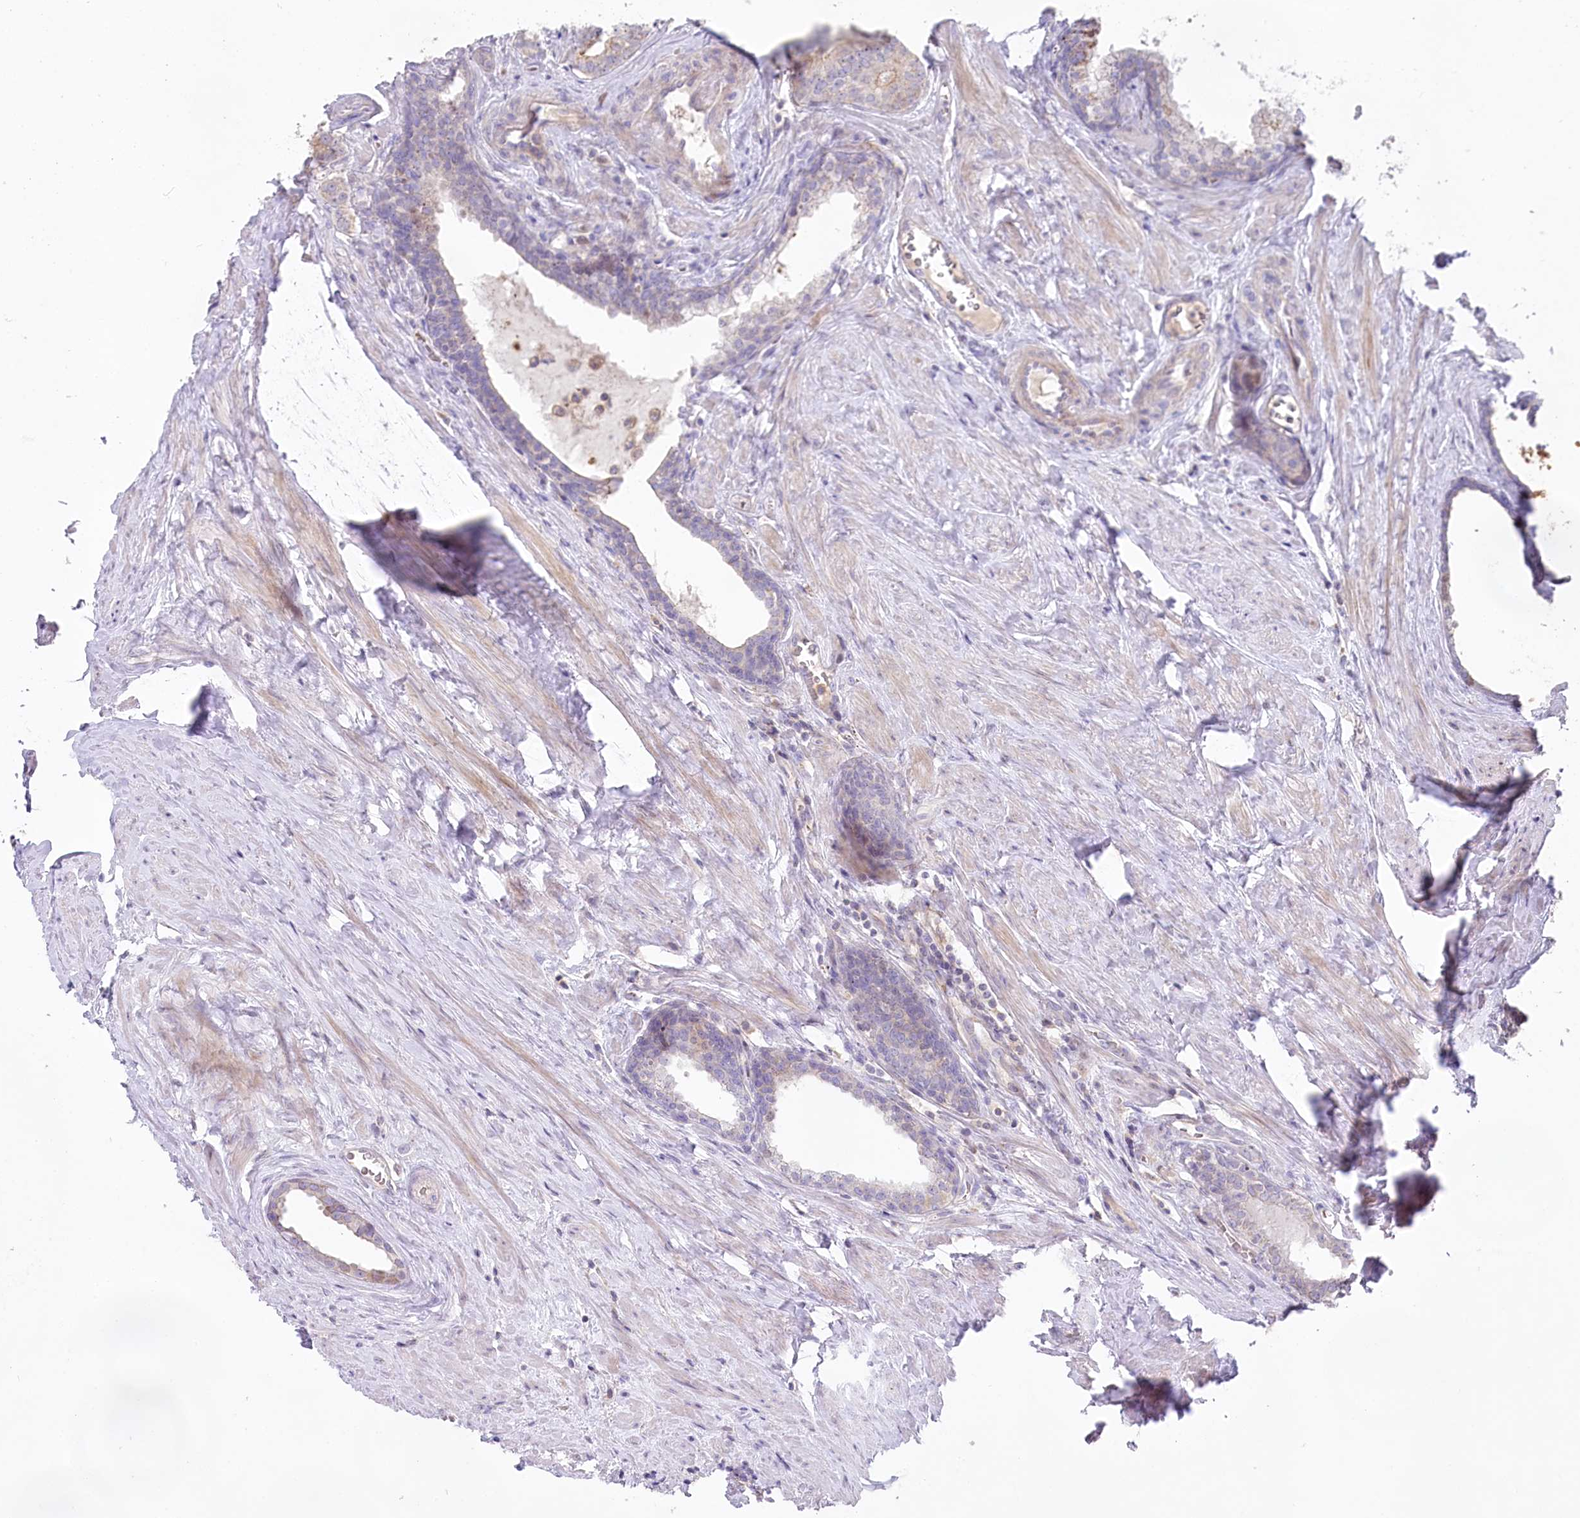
{"staining": {"intensity": "negative", "quantity": "none", "location": "none"}, "tissue": "prostate cancer", "cell_type": "Tumor cells", "image_type": "cancer", "snomed": [{"axis": "morphology", "description": "Adenocarcinoma, Low grade"}, {"axis": "topography", "description": "Prostate"}], "caption": "A high-resolution micrograph shows IHC staining of prostate cancer, which demonstrates no significant expression in tumor cells.", "gene": "SLC6A11", "patient": {"sex": "male", "age": 71}}